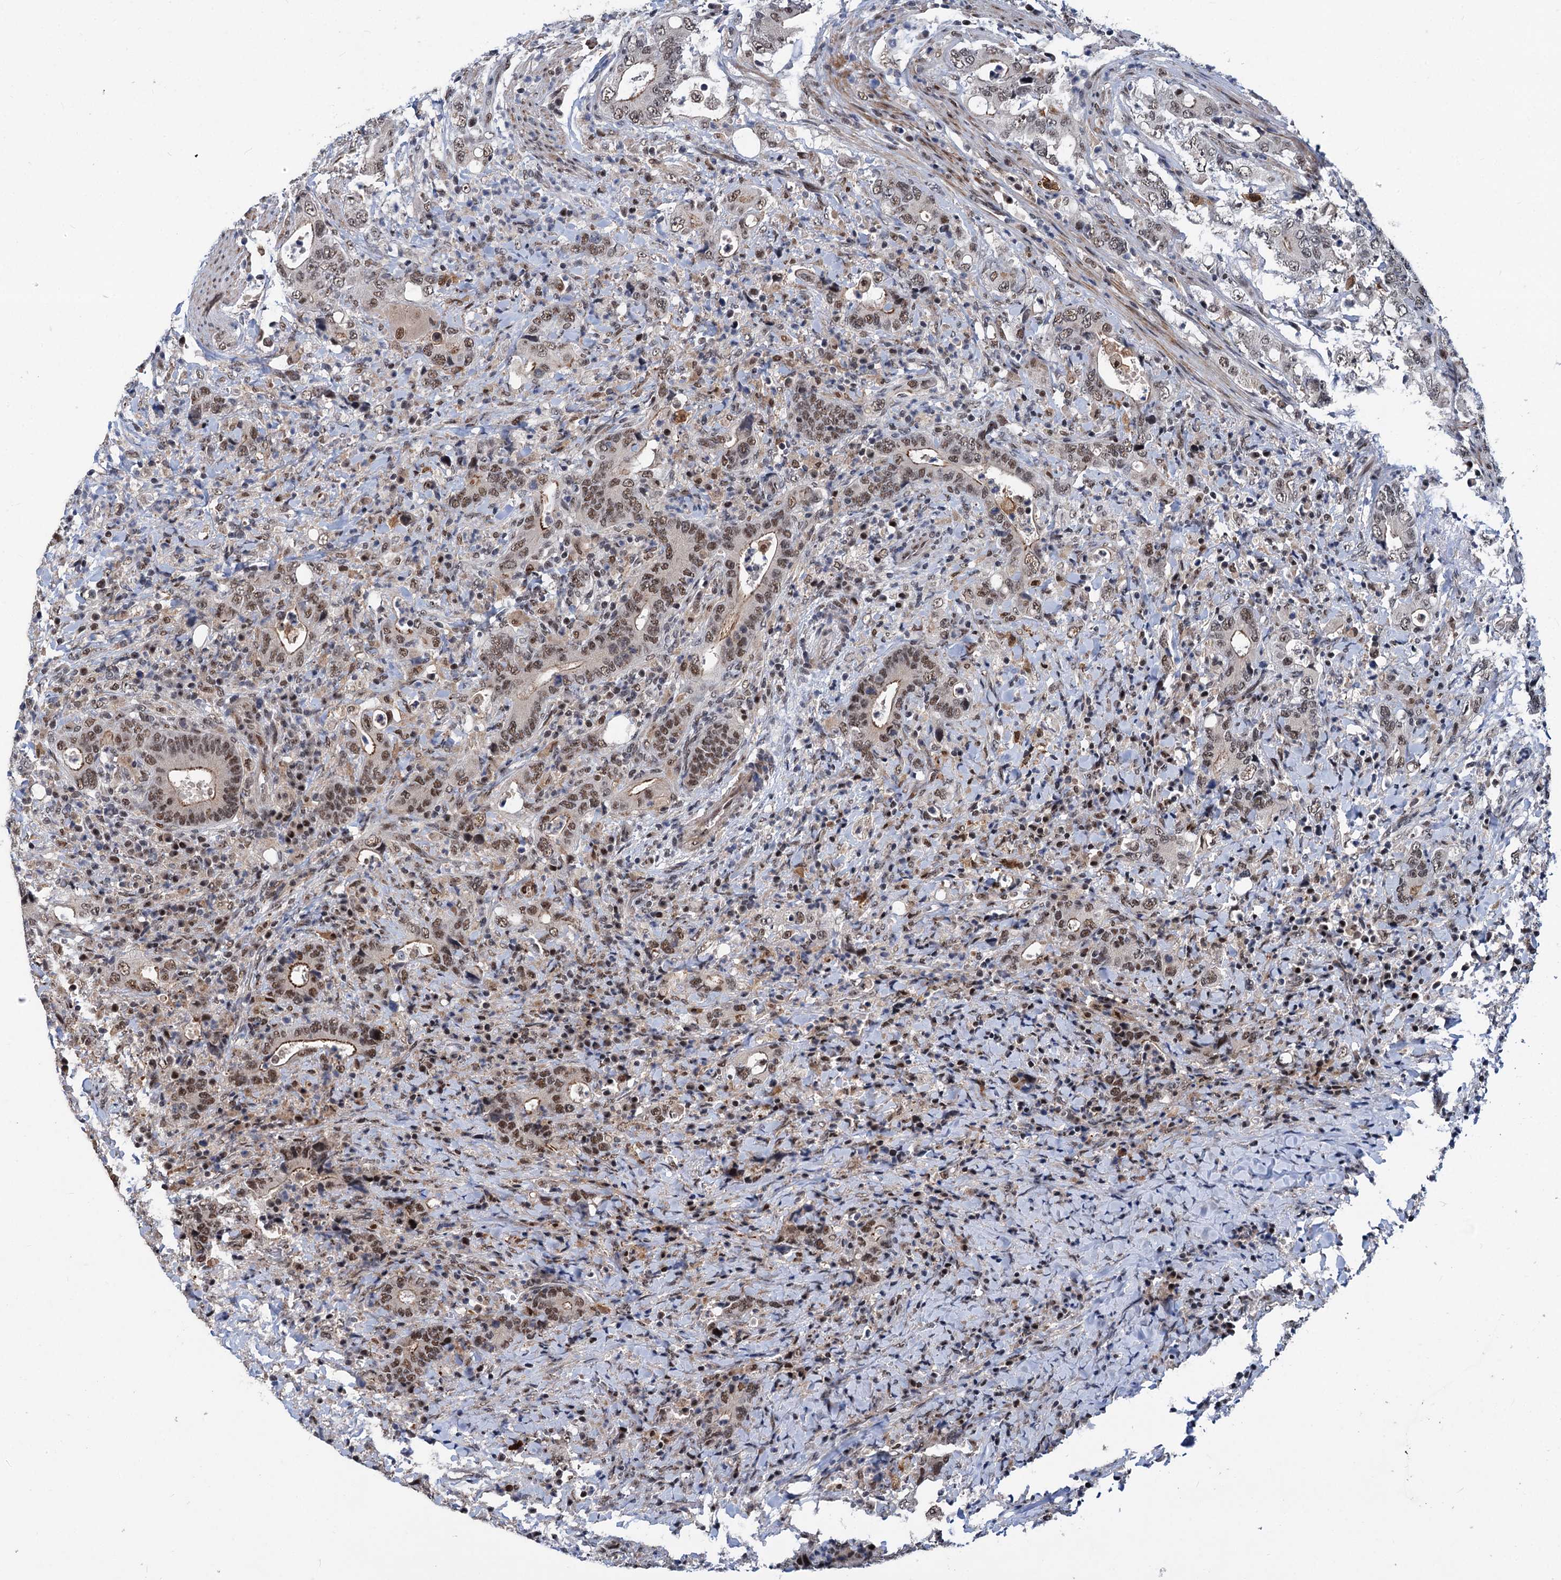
{"staining": {"intensity": "moderate", "quantity": ">75%", "location": "cytoplasmic/membranous,nuclear"}, "tissue": "colorectal cancer", "cell_type": "Tumor cells", "image_type": "cancer", "snomed": [{"axis": "morphology", "description": "Adenocarcinoma, NOS"}, {"axis": "topography", "description": "Colon"}], "caption": "Moderate cytoplasmic/membranous and nuclear positivity for a protein is present in approximately >75% of tumor cells of colorectal cancer (adenocarcinoma) using immunohistochemistry.", "gene": "PHF8", "patient": {"sex": "female", "age": 75}}